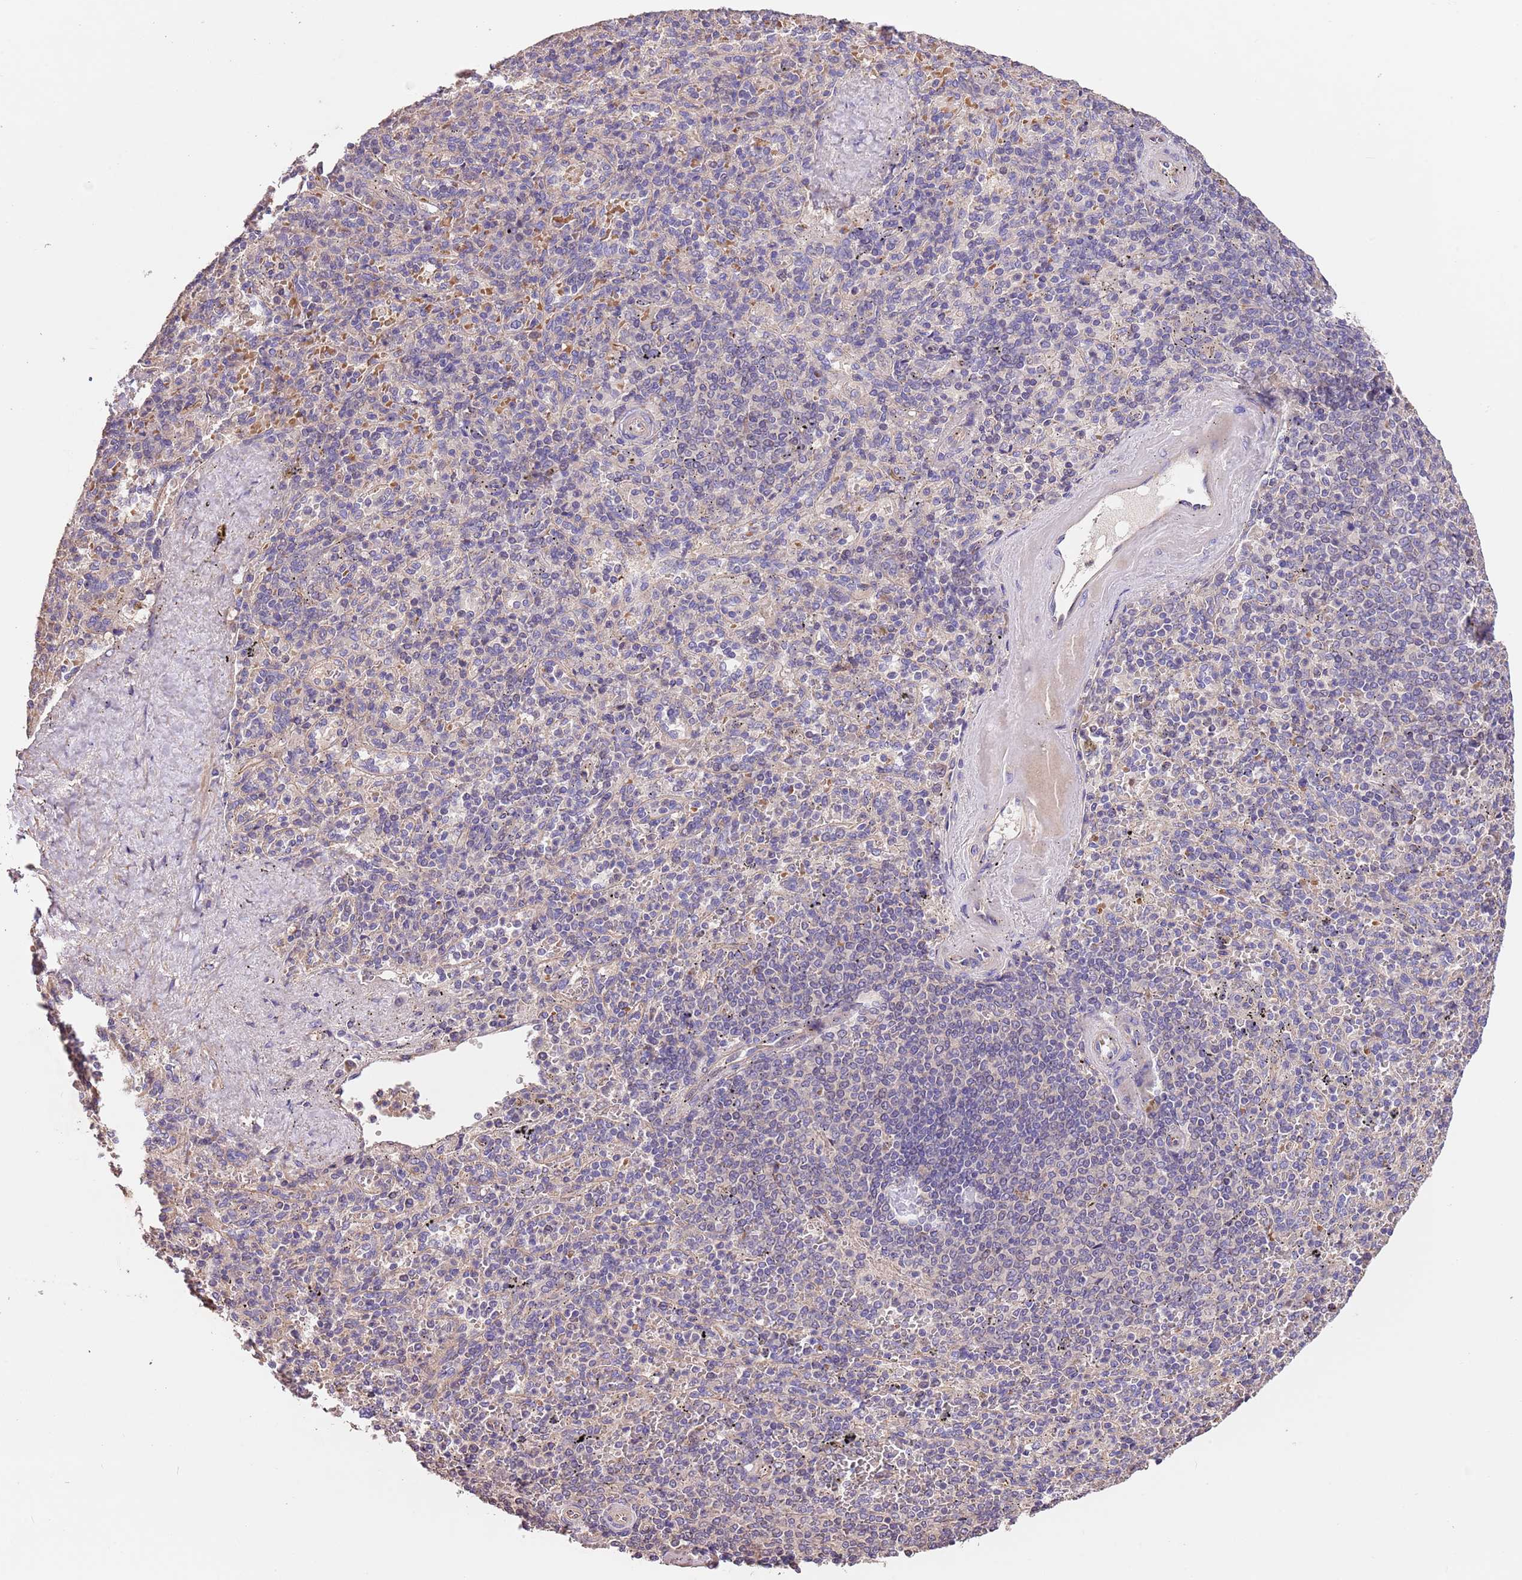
{"staining": {"intensity": "negative", "quantity": "none", "location": "none"}, "tissue": "spleen", "cell_type": "Cells in red pulp", "image_type": "normal", "snomed": [{"axis": "morphology", "description": "Normal tissue, NOS"}, {"axis": "topography", "description": "Spleen"}], "caption": "Immunohistochemistry histopathology image of benign spleen: human spleen stained with DAB (3,3'-diaminobenzidine) demonstrates no significant protein expression in cells in red pulp.", "gene": "FAM89B", "patient": {"sex": "male", "age": 82}}